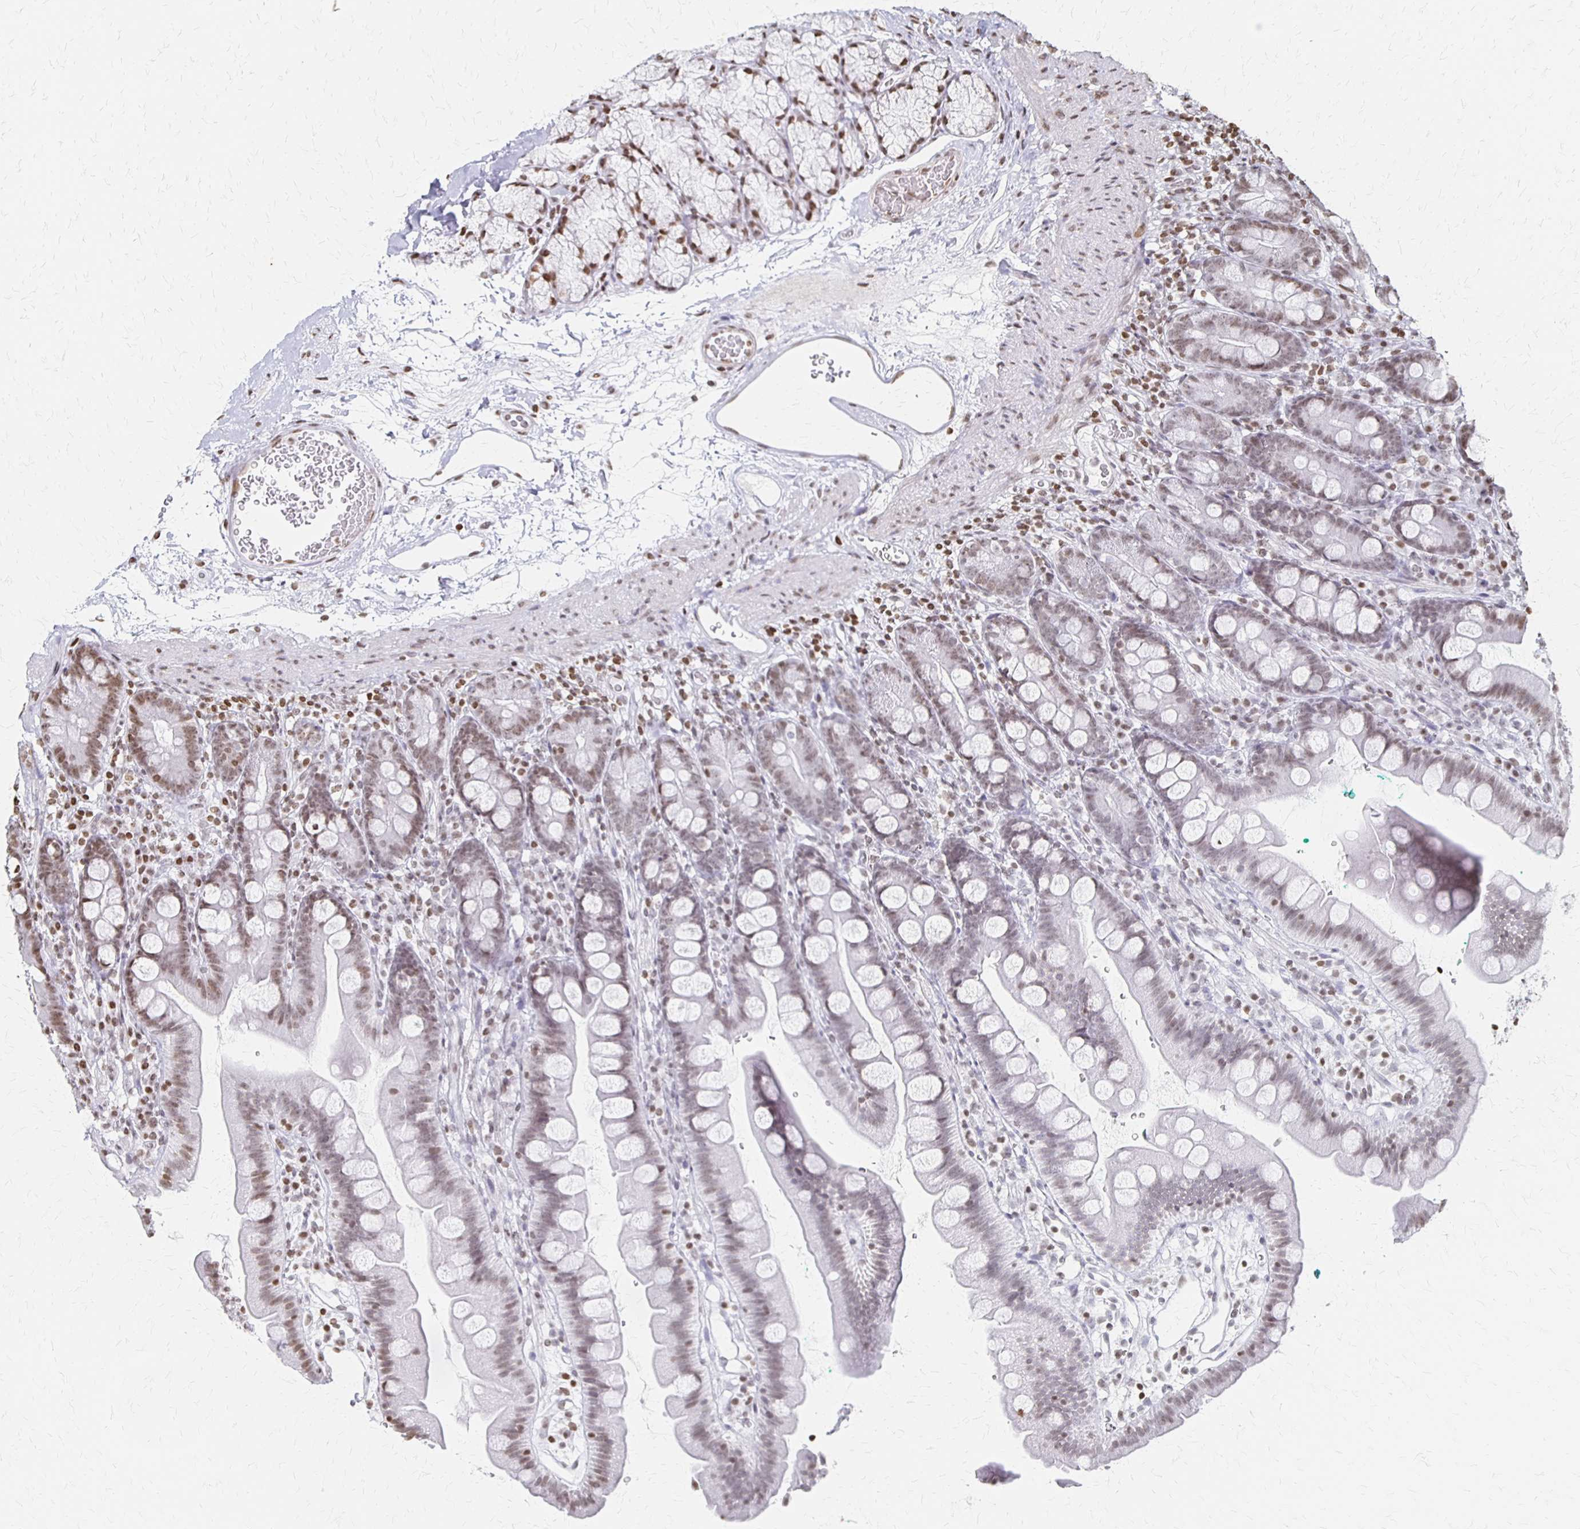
{"staining": {"intensity": "weak", "quantity": "25%-75%", "location": "nuclear"}, "tissue": "duodenum", "cell_type": "Glandular cells", "image_type": "normal", "snomed": [{"axis": "morphology", "description": "Normal tissue, NOS"}, {"axis": "topography", "description": "Duodenum"}], "caption": "The immunohistochemical stain highlights weak nuclear expression in glandular cells of normal duodenum. (Stains: DAB (3,3'-diaminobenzidine) in brown, nuclei in blue, Microscopy: brightfield microscopy at high magnification).", "gene": "ZNF280C", "patient": {"sex": "female", "age": 67}}